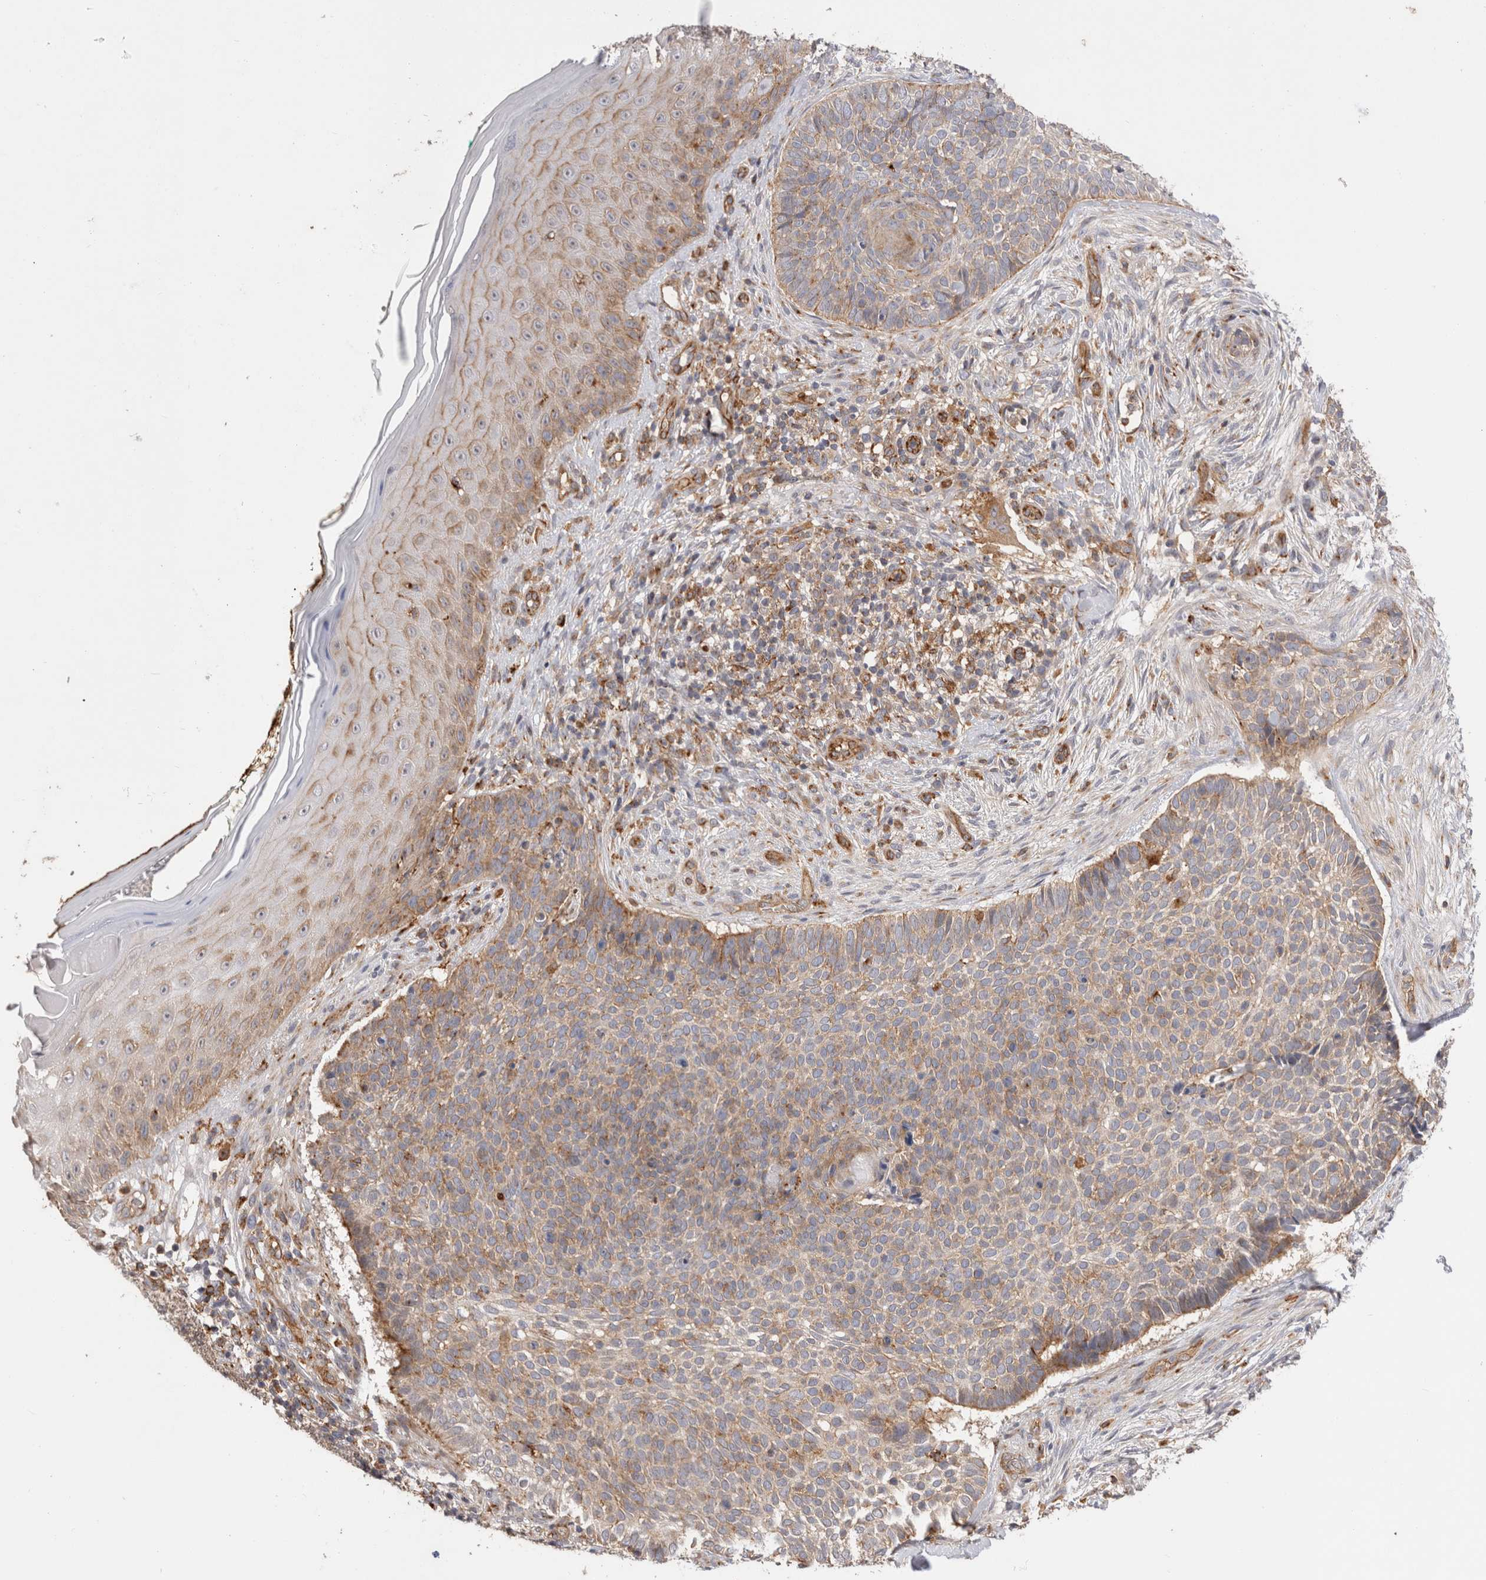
{"staining": {"intensity": "moderate", "quantity": "25%-75%", "location": "cytoplasmic/membranous"}, "tissue": "skin cancer", "cell_type": "Tumor cells", "image_type": "cancer", "snomed": [{"axis": "morphology", "description": "Normal tissue, NOS"}, {"axis": "morphology", "description": "Basal cell carcinoma"}, {"axis": "topography", "description": "Skin"}], "caption": "This histopathology image reveals basal cell carcinoma (skin) stained with immunohistochemistry to label a protein in brown. The cytoplasmic/membranous of tumor cells show moderate positivity for the protein. Nuclei are counter-stained blue.", "gene": "BNIP2", "patient": {"sex": "male", "age": 67}}